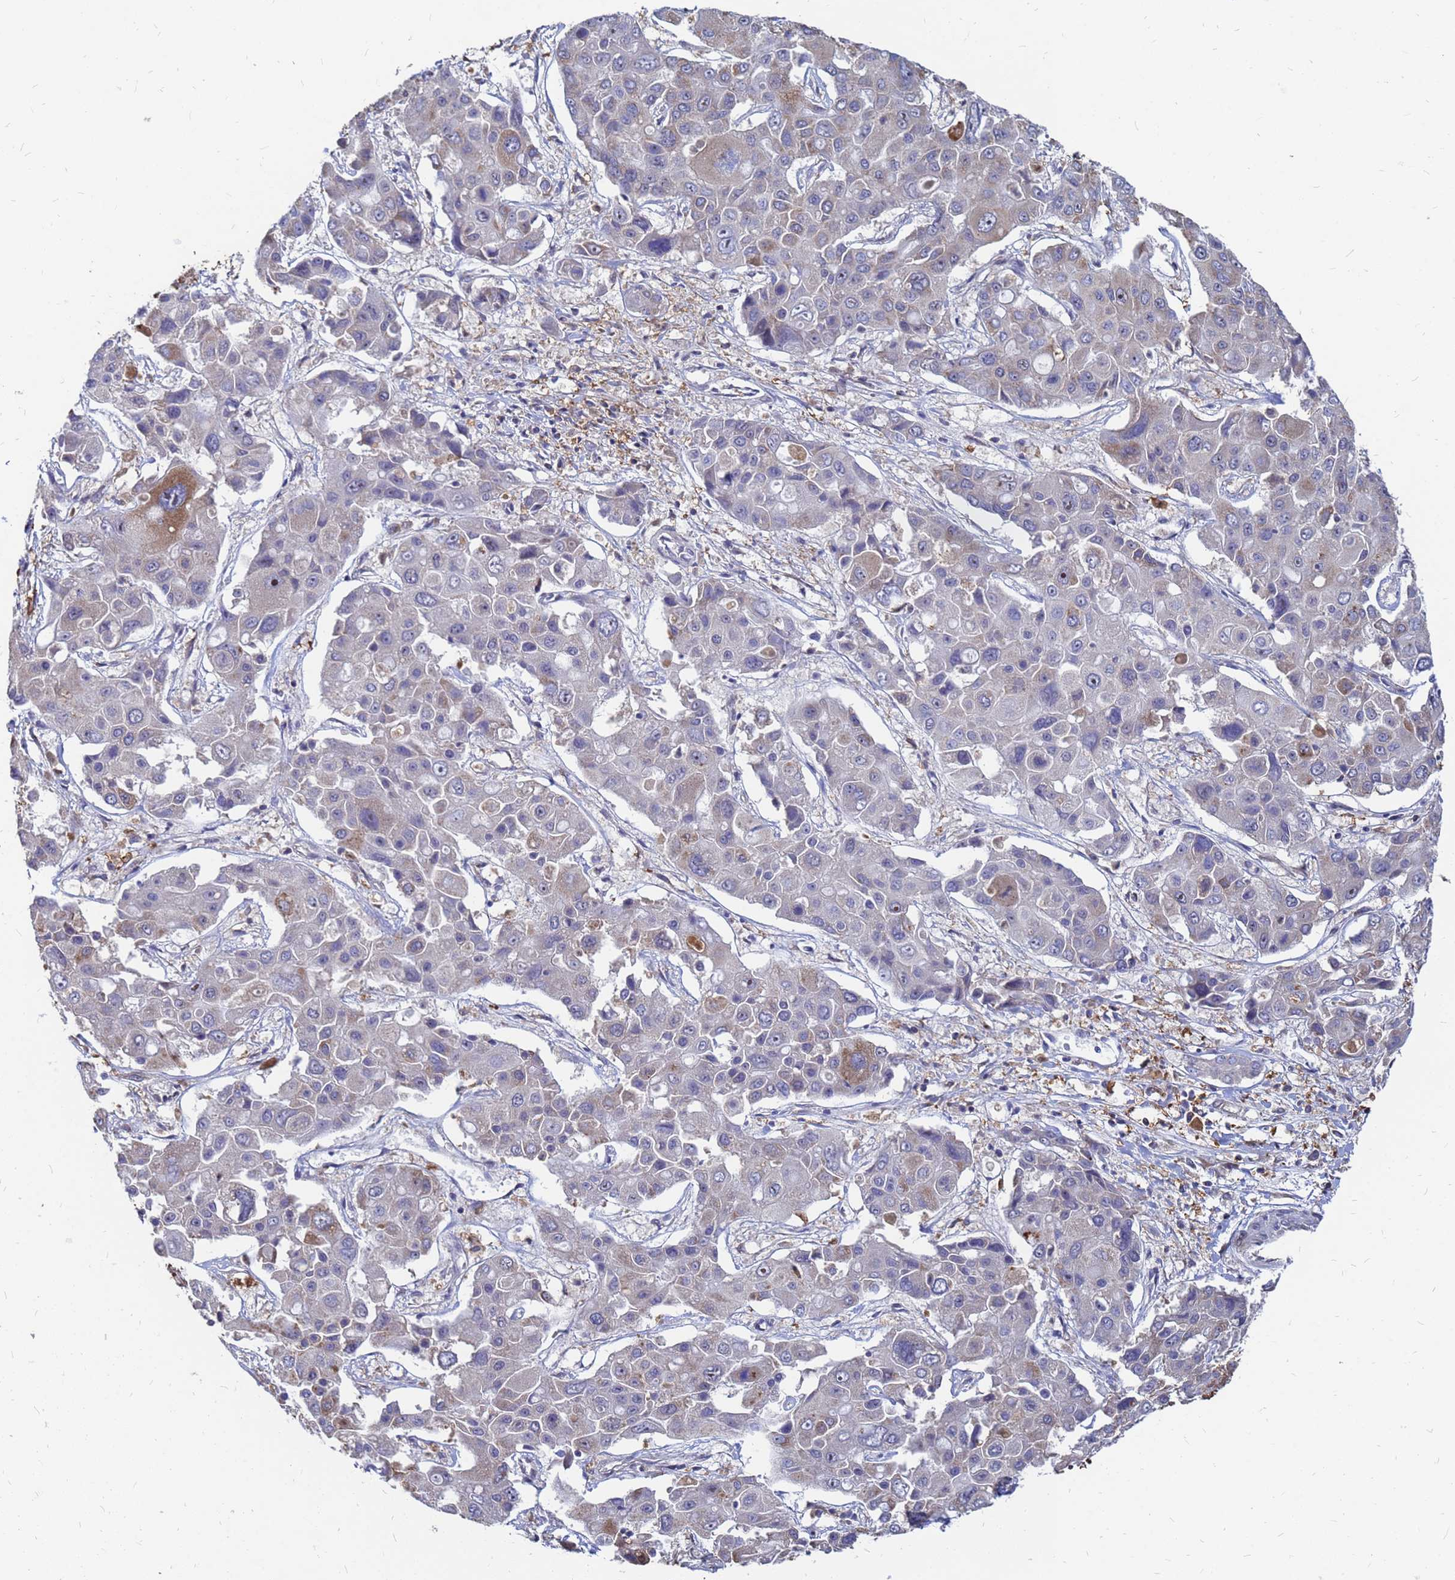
{"staining": {"intensity": "weak", "quantity": "25%-75%", "location": "cytoplasmic/membranous,nuclear"}, "tissue": "liver cancer", "cell_type": "Tumor cells", "image_type": "cancer", "snomed": [{"axis": "morphology", "description": "Cholangiocarcinoma"}, {"axis": "topography", "description": "Liver"}], "caption": "Immunohistochemistry image of neoplastic tissue: human liver cancer (cholangiocarcinoma) stained using immunohistochemistry (IHC) reveals low levels of weak protein expression localized specifically in the cytoplasmic/membranous and nuclear of tumor cells, appearing as a cytoplasmic/membranous and nuclear brown color.", "gene": "MOB2", "patient": {"sex": "male", "age": 67}}